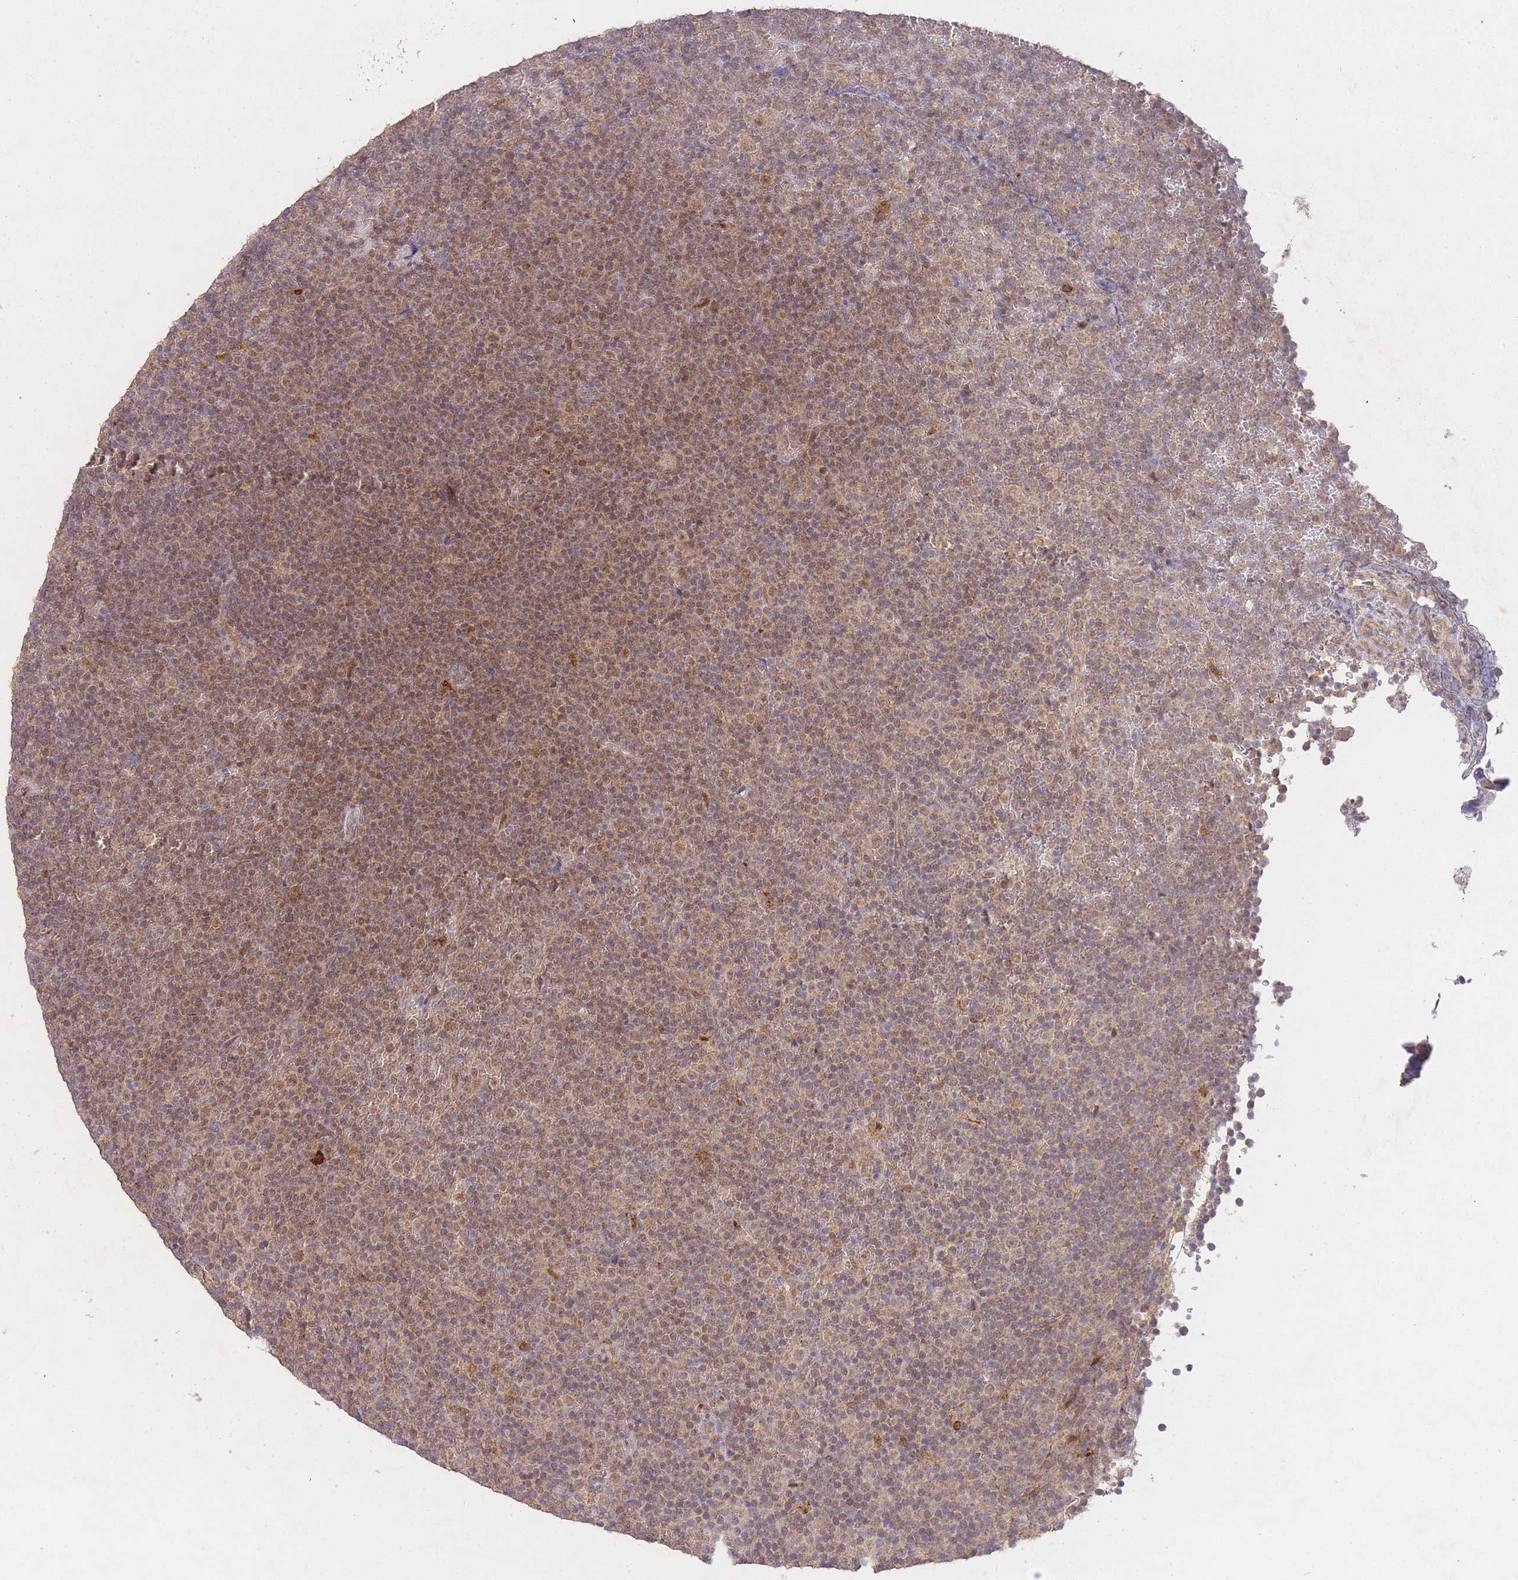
{"staining": {"intensity": "weak", "quantity": ">75%", "location": "nuclear"}, "tissue": "lymphoma", "cell_type": "Tumor cells", "image_type": "cancer", "snomed": [{"axis": "morphology", "description": "Malignant lymphoma, non-Hodgkin's type, Low grade"}, {"axis": "topography", "description": "Lymph node"}], "caption": "Weak nuclear expression is present in approximately >75% of tumor cells in lymphoma. The staining was performed using DAB (3,3'-diaminobenzidine) to visualize the protein expression in brown, while the nuclei were stained in blue with hematoxylin (Magnification: 20x).", "gene": "RNF144B", "patient": {"sex": "female", "age": 67}}